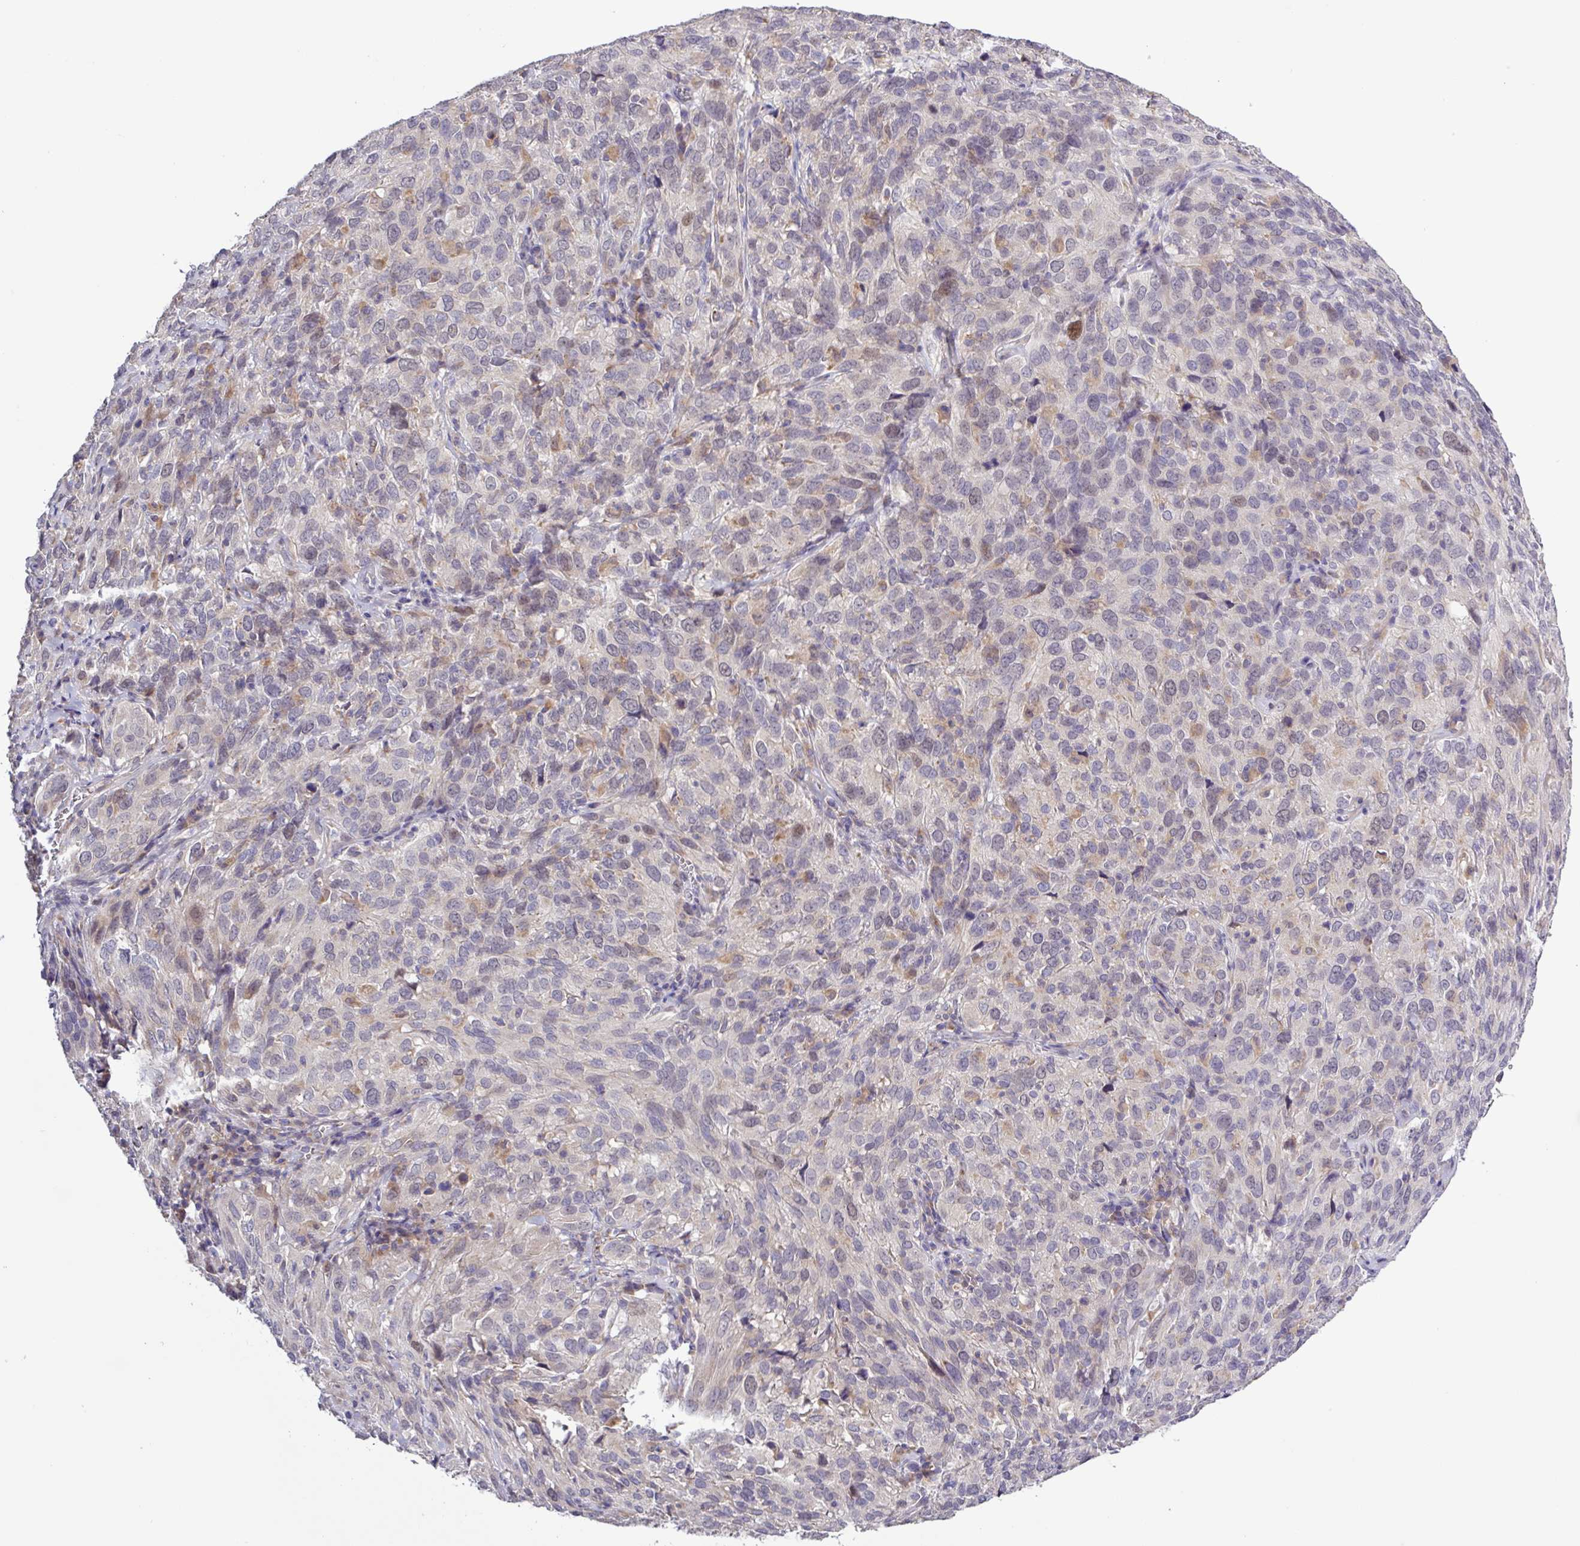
{"staining": {"intensity": "weak", "quantity": "<25%", "location": "cytoplasmic/membranous"}, "tissue": "cervical cancer", "cell_type": "Tumor cells", "image_type": "cancer", "snomed": [{"axis": "morphology", "description": "Squamous cell carcinoma, NOS"}, {"axis": "topography", "description": "Cervix"}], "caption": "This is an immunohistochemistry photomicrograph of human cervical cancer (squamous cell carcinoma). There is no positivity in tumor cells.", "gene": "SFTPB", "patient": {"sex": "female", "age": 51}}